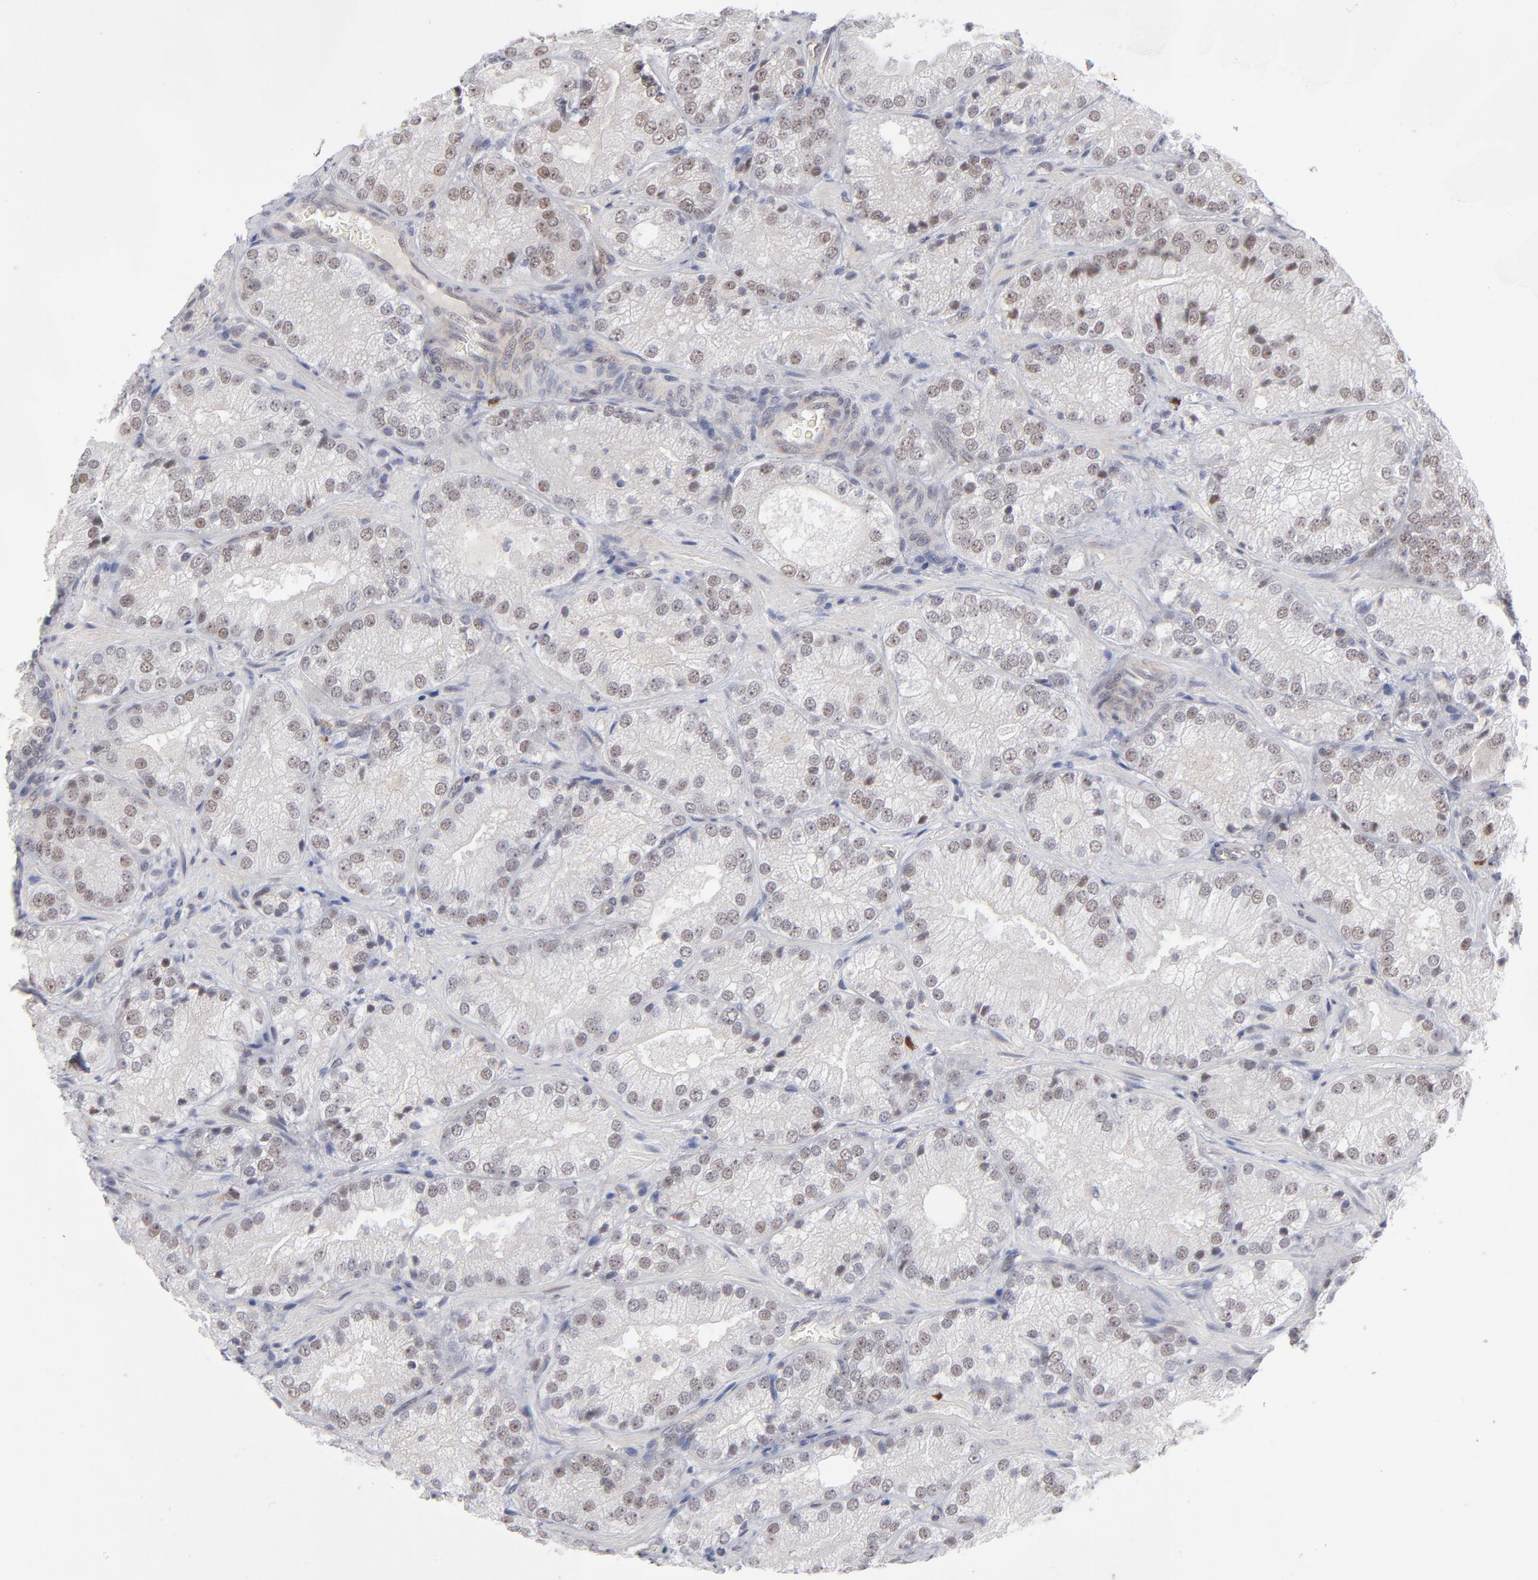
{"staining": {"intensity": "weak", "quantity": "<25%", "location": "cytoplasmic/membranous,nuclear"}, "tissue": "prostate cancer", "cell_type": "Tumor cells", "image_type": "cancer", "snomed": [{"axis": "morphology", "description": "Adenocarcinoma, Low grade"}, {"axis": "topography", "description": "Prostate"}], "caption": "This is an immunohistochemistry histopathology image of prostate adenocarcinoma (low-grade). There is no staining in tumor cells.", "gene": "NBN", "patient": {"sex": "male", "age": 60}}